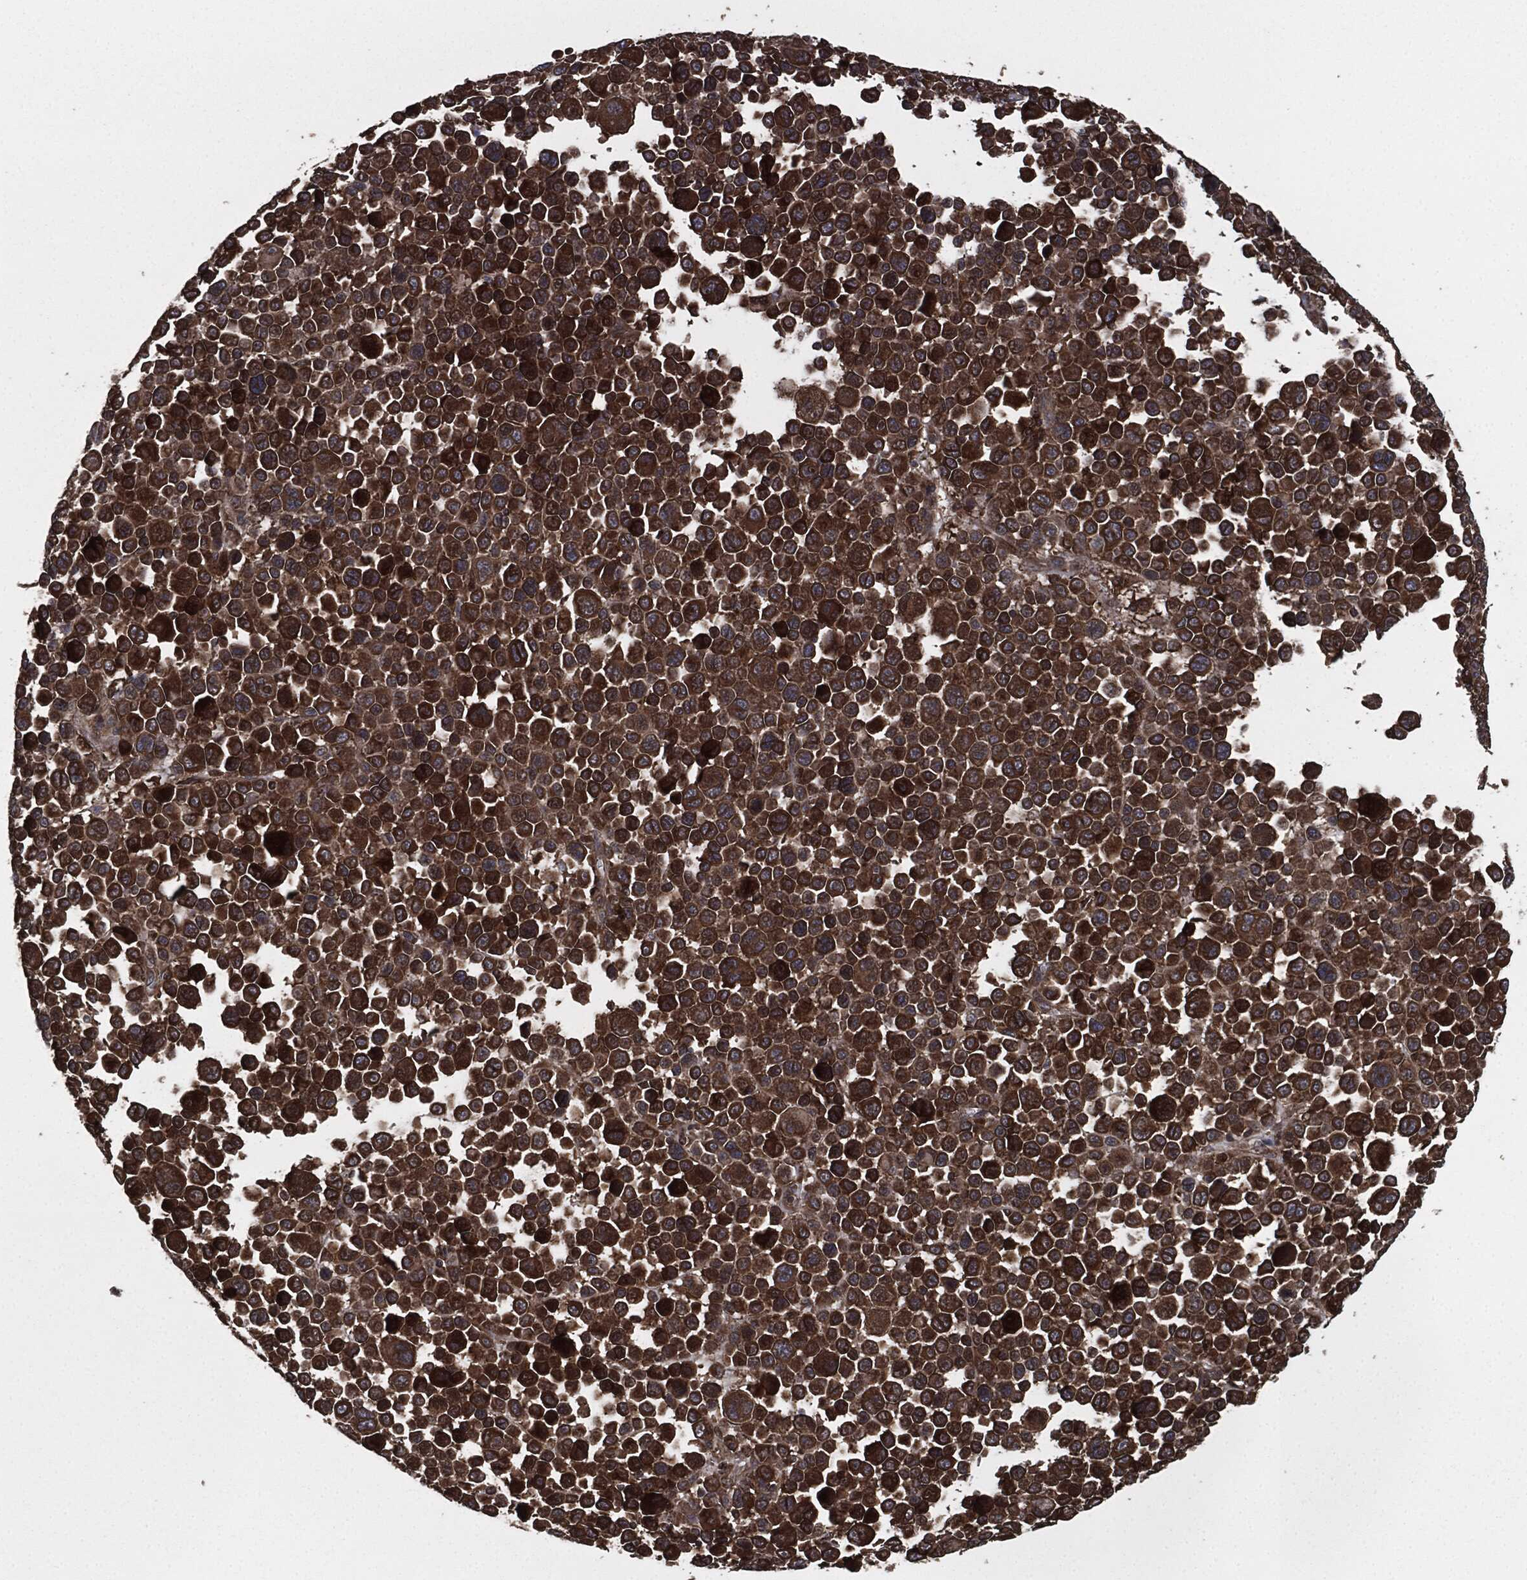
{"staining": {"intensity": "strong", "quantity": ">75%", "location": "cytoplasmic/membranous"}, "tissue": "melanoma", "cell_type": "Tumor cells", "image_type": "cancer", "snomed": [{"axis": "morphology", "description": "Malignant melanoma, NOS"}, {"axis": "topography", "description": "Skin"}], "caption": "A high-resolution histopathology image shows immunohistochemistry (IHC) staining of malignant melanoma, which reveals strong cytoplasmic/membranous positivity in about >75% of tumor cells. The staining was performed using DAB (3,3'-diaminobenzidine) to visualize the protein expression in brown, while the nuclei were stained in blue with hematoxylin (Magnification: 20x).", "gene": "RAP1GDS1", "patient": {"sex": "female", "age": 57}}